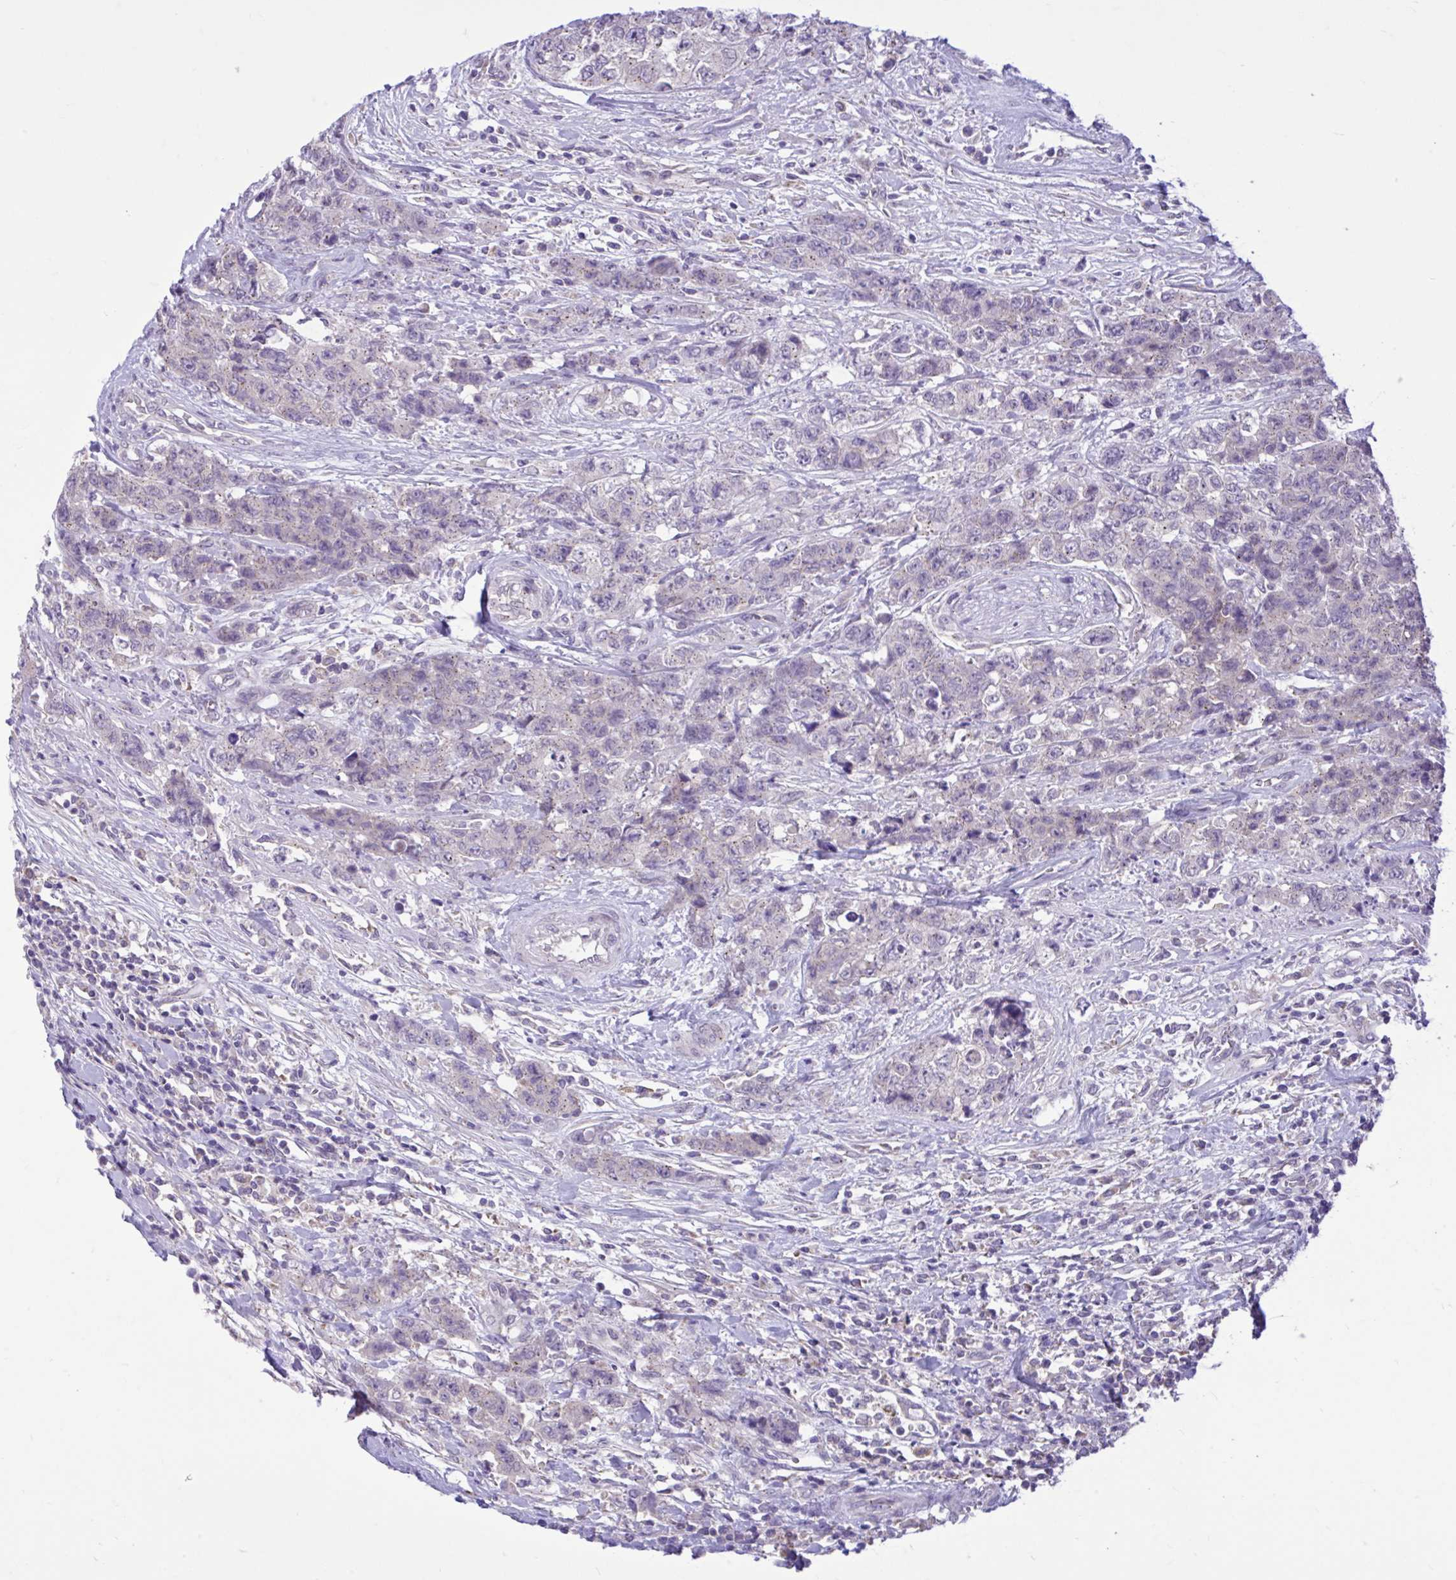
{"staining": {"intensity": "negative", "quantity": "none", "location": "none"}, "tissue": "urothelial cancer", "cell_type": "Tumor cells", "image_type": "cancer", "snomed": [{"axis": "morphology", "description": "Urothelial carcinoma, High grade"}, {"axis": "topography", "description": "Urinary bladder"}], "caption": "Tumor cells show no significant positivity in urothelial cancer.", "gene": "CEACAM18", "patient": {"sex": "female", "age": 78}}